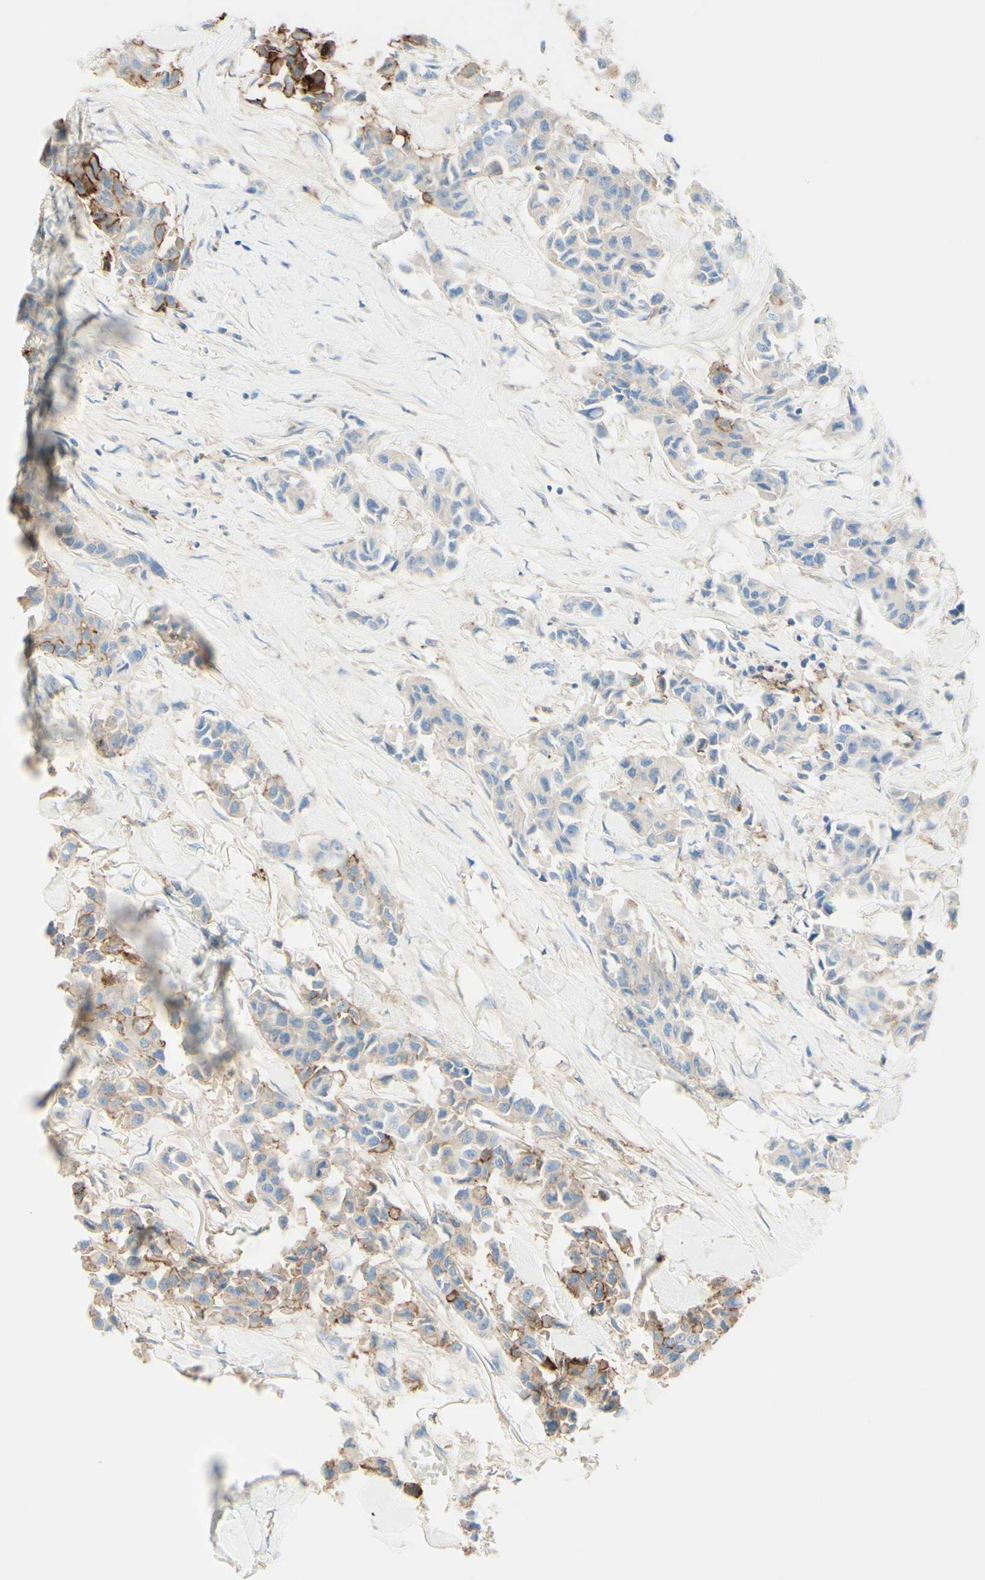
{"staining": {"intensity": "strong", "quantity": "25%-75%", "location": "cytoplasmic/membranous"}, "tissue": "breast cancer", "cell_type": "Tumor cells", "image_type": "cancer", "snomed": [{"axis": "morphology", "description": "Duct carcinoma"}, {"axis": "topography", "description": "Breast"}], "caption": "DAB (3,3'-diaminobenzidine) immunohistochemical staining of breast cancer demonstrates strong cytoplasmic/membranous protein expression in about 25%-75% of tumor cells.", "gene": "ALCAM", "patient": {"sex": "female", "age": 80}}